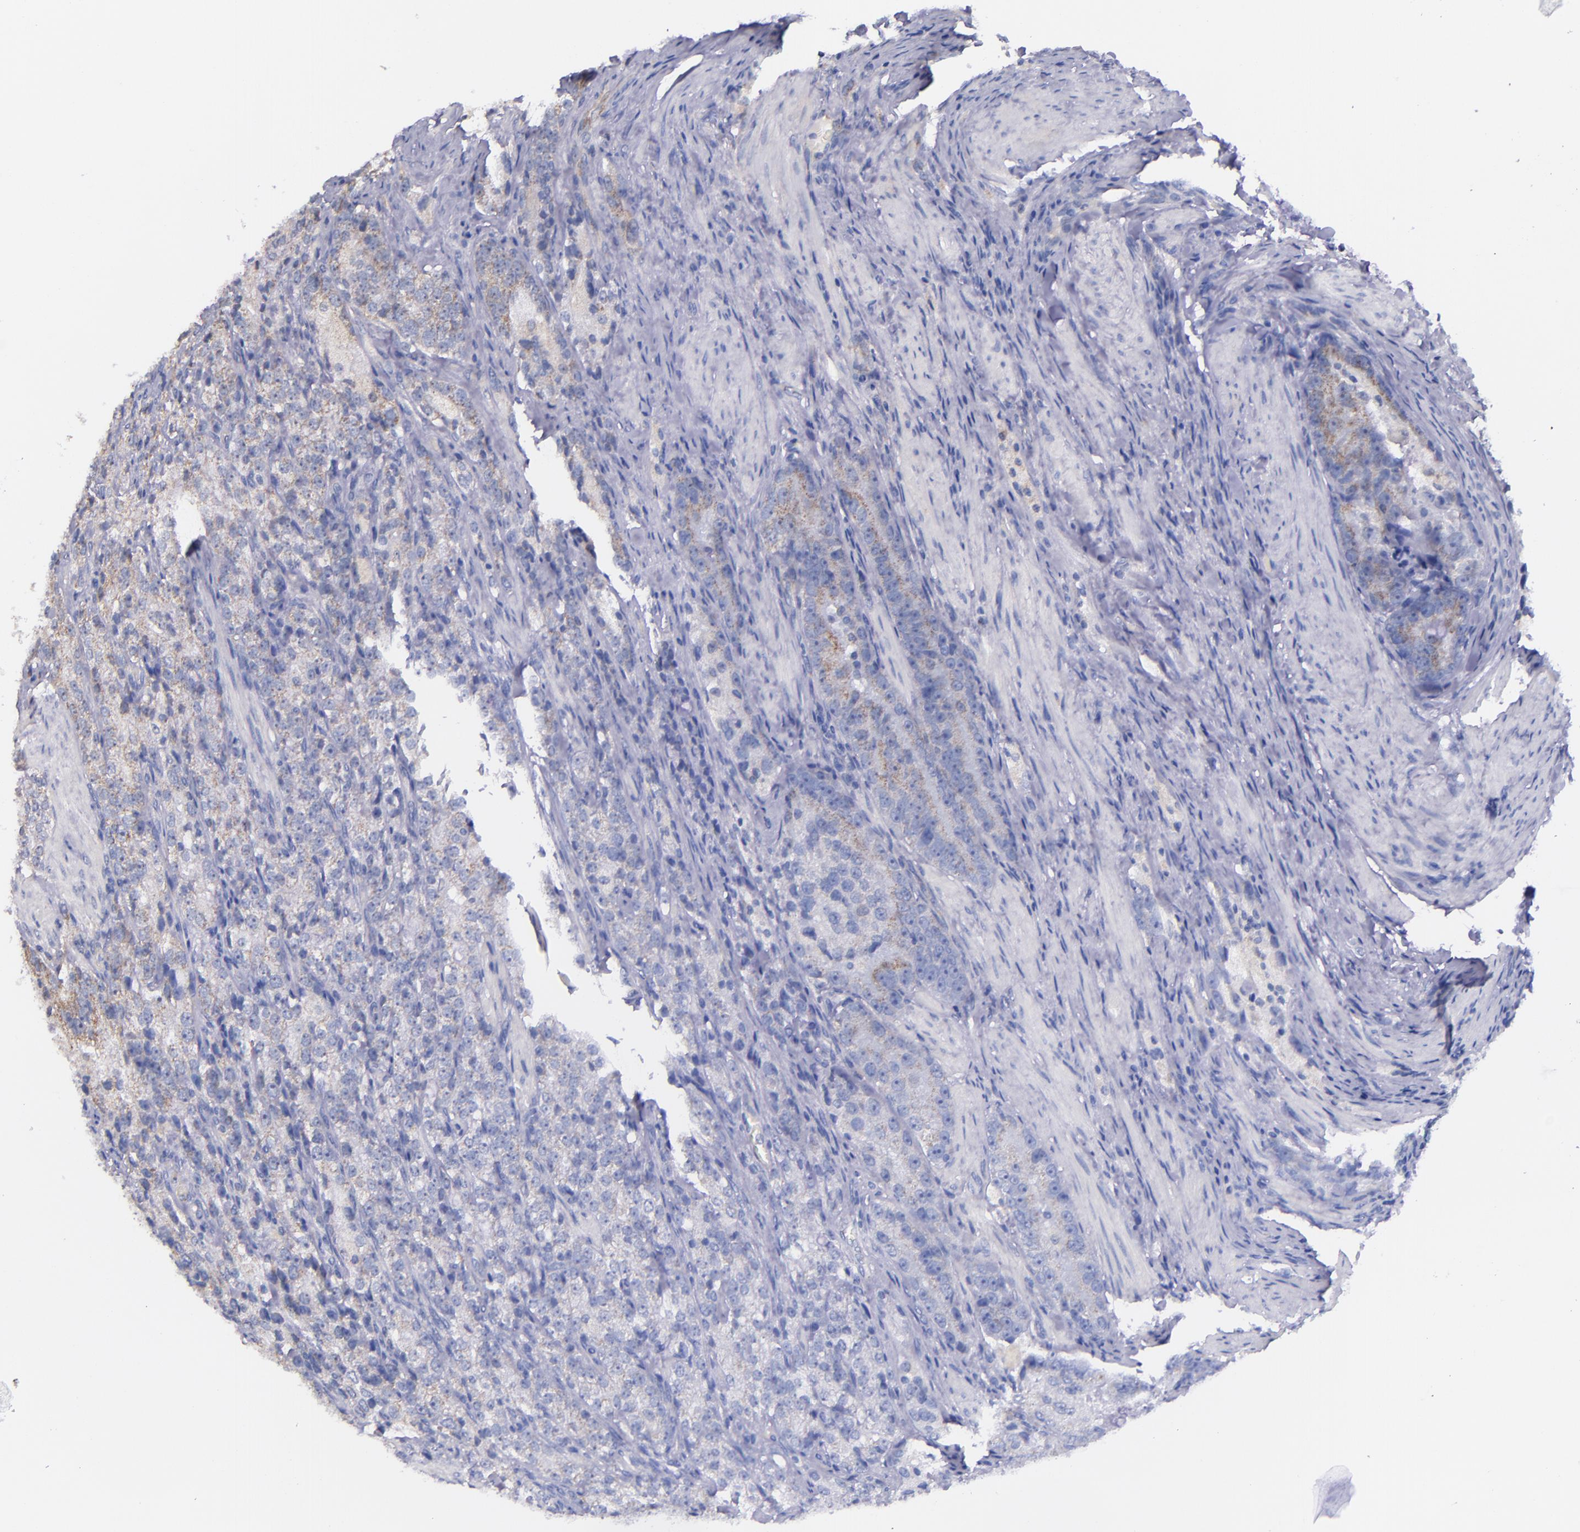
{"staining": {"intensity": "weak", "quantity": "25%-75%", "location": "cytoplasmic/membranous"}, "tissue": "prostate cancer", "cell_type": "Tumor cells", "image_type": "cancer", "snomed": [{"axis": "morphology", "description": "Adenocarcinoma, High grade"}, {"axis": "topography", "description": "Prostate"}], "caption": "Human adenocarcinoma (high-grade) (prostate) stained for a protein (brown) reveals weak cytoplasmic/membranous positive staining in approximately 25%-75% of tumor cells.", "gene": "SHC1", "patient": {"sex": "male", "age": 63}}